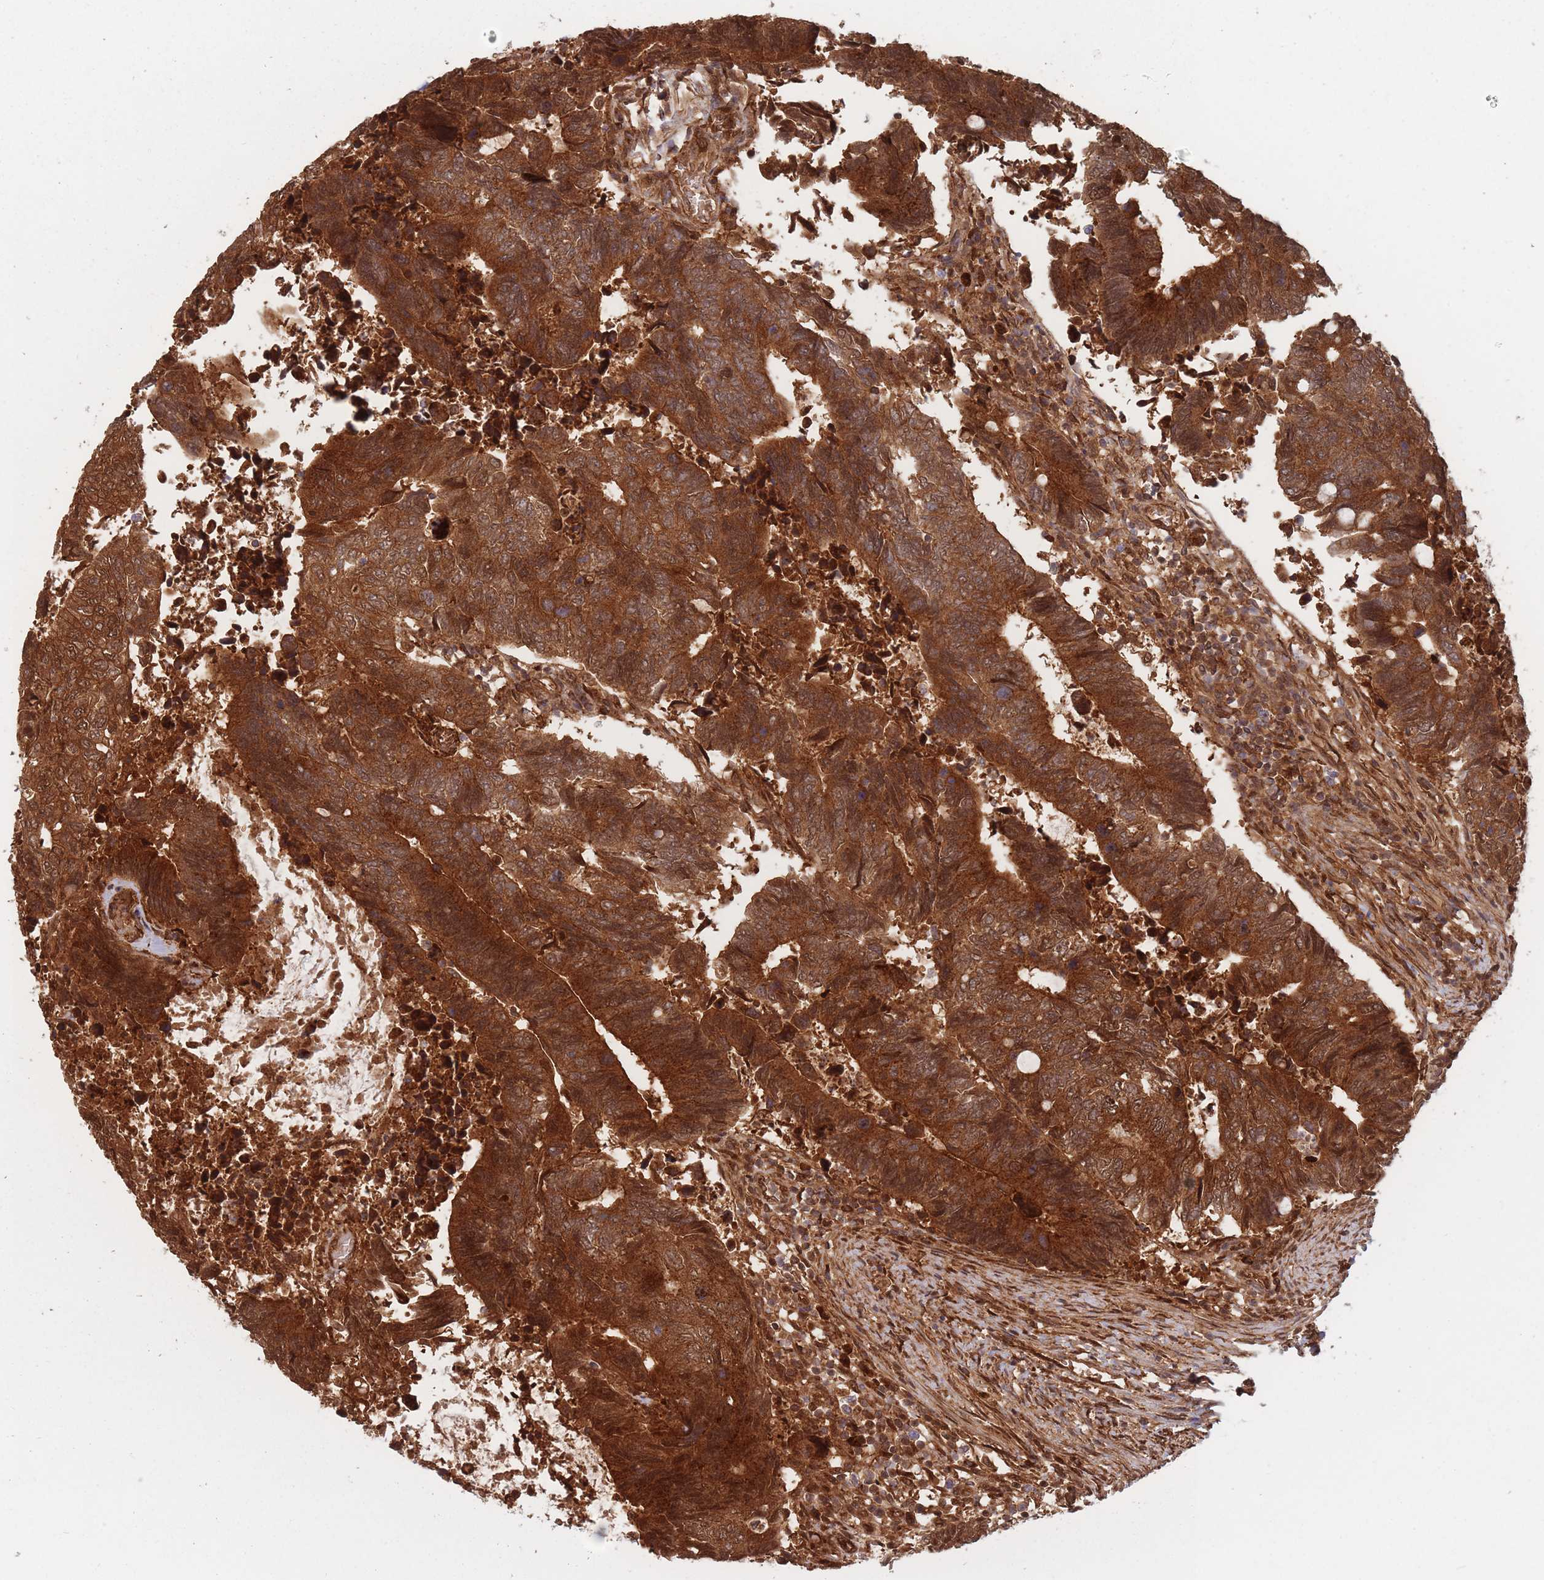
{"staining": {"intensity": "strong", "quantity": ">75%", "location": "cytoplasmic/membranous"}, "tissue": "colorectal cancer", "cell_type": "Tumor cells", "image_type": "cancer", "snomed": [{"axis": "morphology", "description": "Adenocarcinoma, NOS"}, {"axis": "topography", "description": "Colon"}], "caption": "Immunohistochemical staining of adenocarcinoma (colorectal) reveals high levels of strong cytoplasmic/membranous protein positivity in about >75% of tumor cells.", "gene": "PODXL2", "patient": {"sex": "male", "age": 87}}